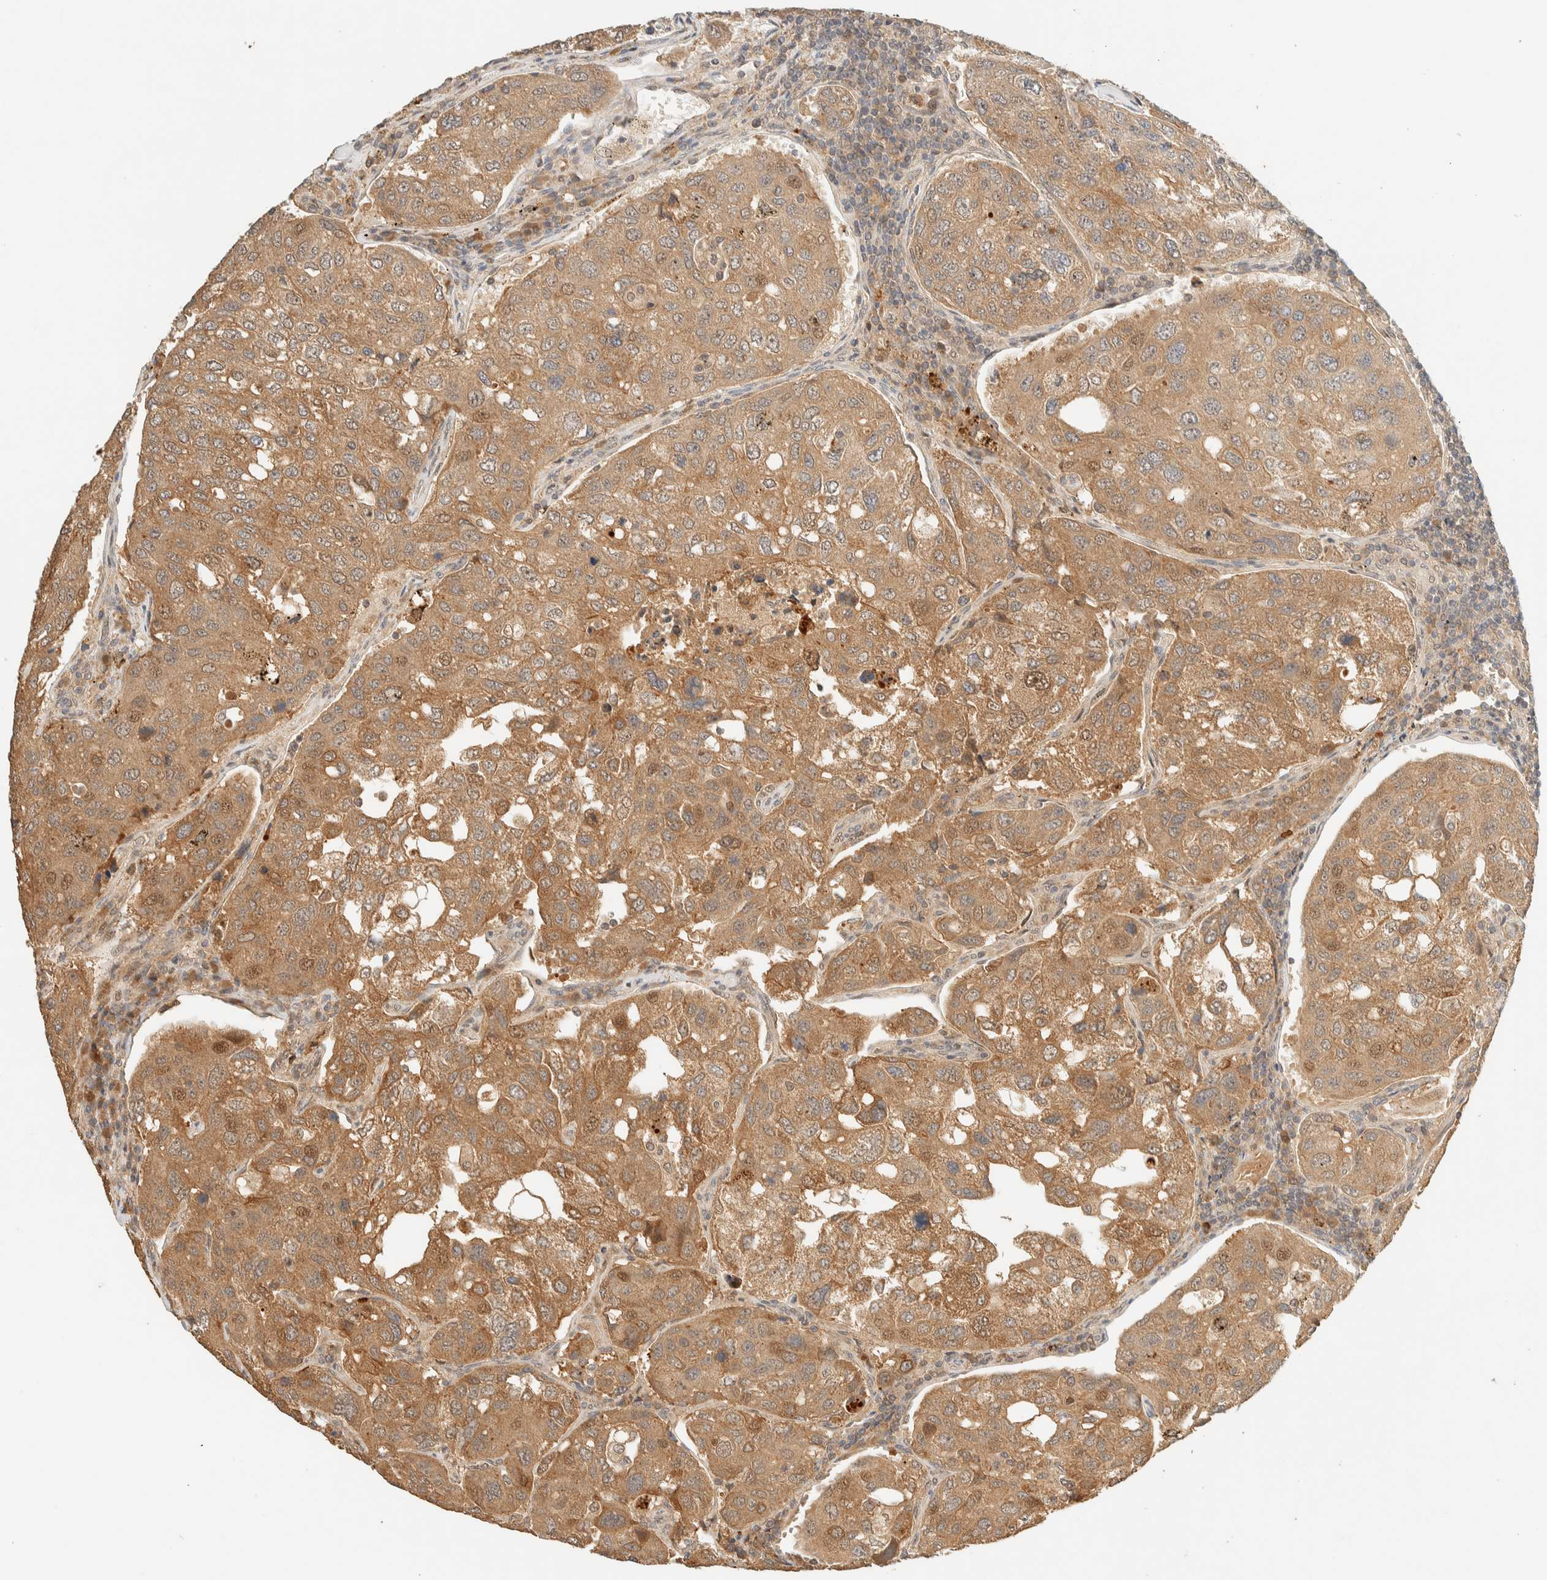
{"staining": {"intensity": "moderate", "quantity": ">75%", "location": "cytoplasmic/membranous"}, "tissue": "urothelial cancer", "cell_type": "Tumor cells", "image_type": "cancer", "snomed": [{"axis": "morphology", "description": "Urothelial carcinoma, High grade"}, {"axis": "topography", "description": "Lymph node"}, {"axis": "topography", "description": "Urinary bladder"}], "caption": "Immunohistochemistry (IHC) of urothelial carcinoma (high-grade) exhibits medium levels of moderate cytoplasmic/membranous expression in approximately >75% of tumor cells.", "gene": "ZBTB34", "patient": {"sex": "male", "age": 51}}